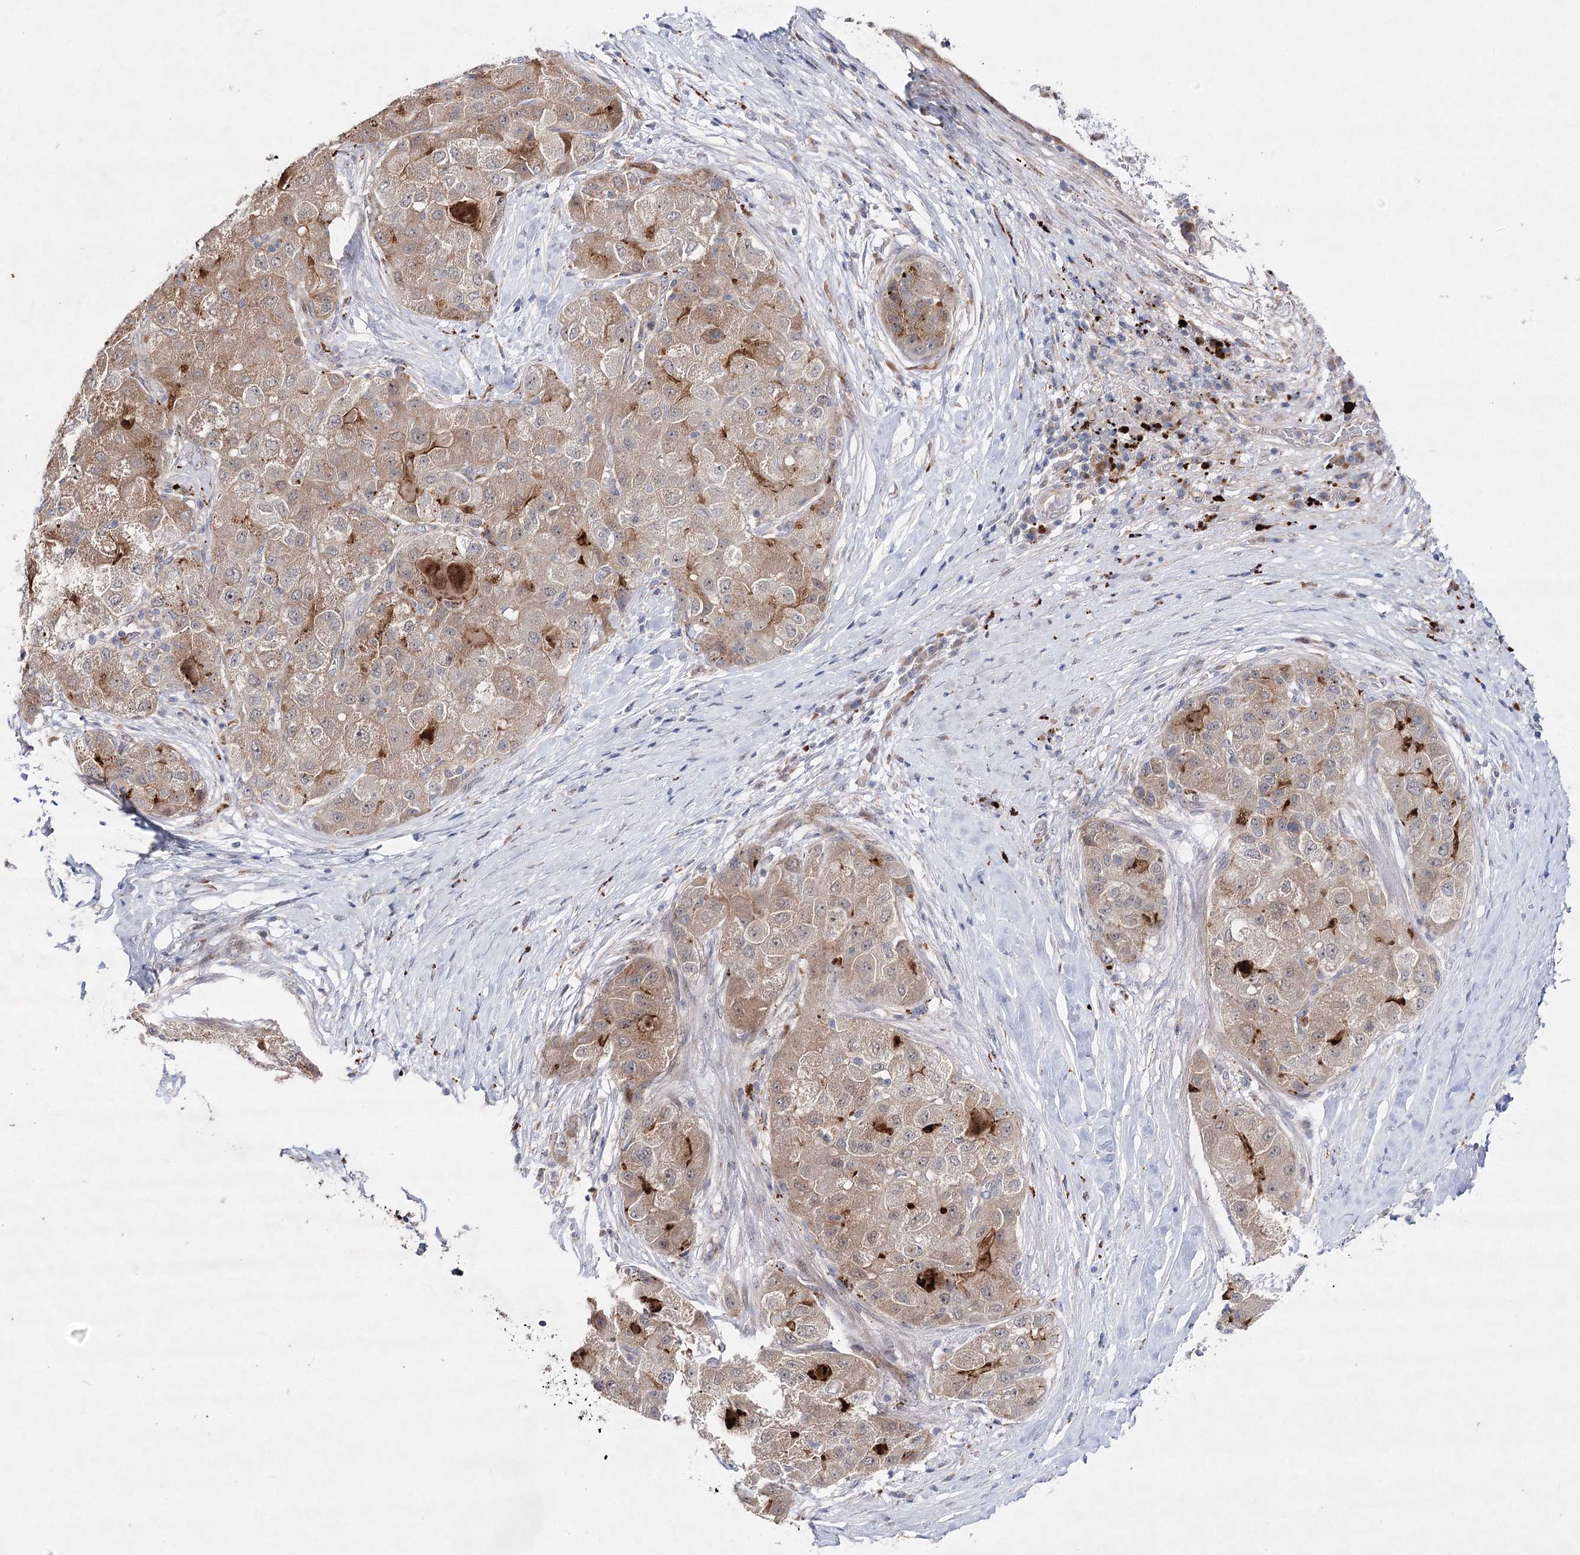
{"staining": {"intensity": "weak", "quantity": ">75%", "location": "cytoplasmic/membranous"}, "tissue": "liver cancer", "cell_type": "Tumor cells", "image_type": "cancer", "snomed": [{"axis": "morphology", "description": "Carcinoma, Hepatocellular, NOS"}, {"axis": "topography", "description": "Liver"}], "caption": "A low amount of weak cytoplasmic/membranous staining is identified in about >75% of tumor cells in liver hepatocellular carcinoma tissue. (Stains: DAB (3,3'-diaminobenzidine) in brown, nuclei in blue, Microscopy: brightfield microscopy at high magnification).", "gene": "ARHGAP32", "patient": {"sex": "male", "age": 80}}